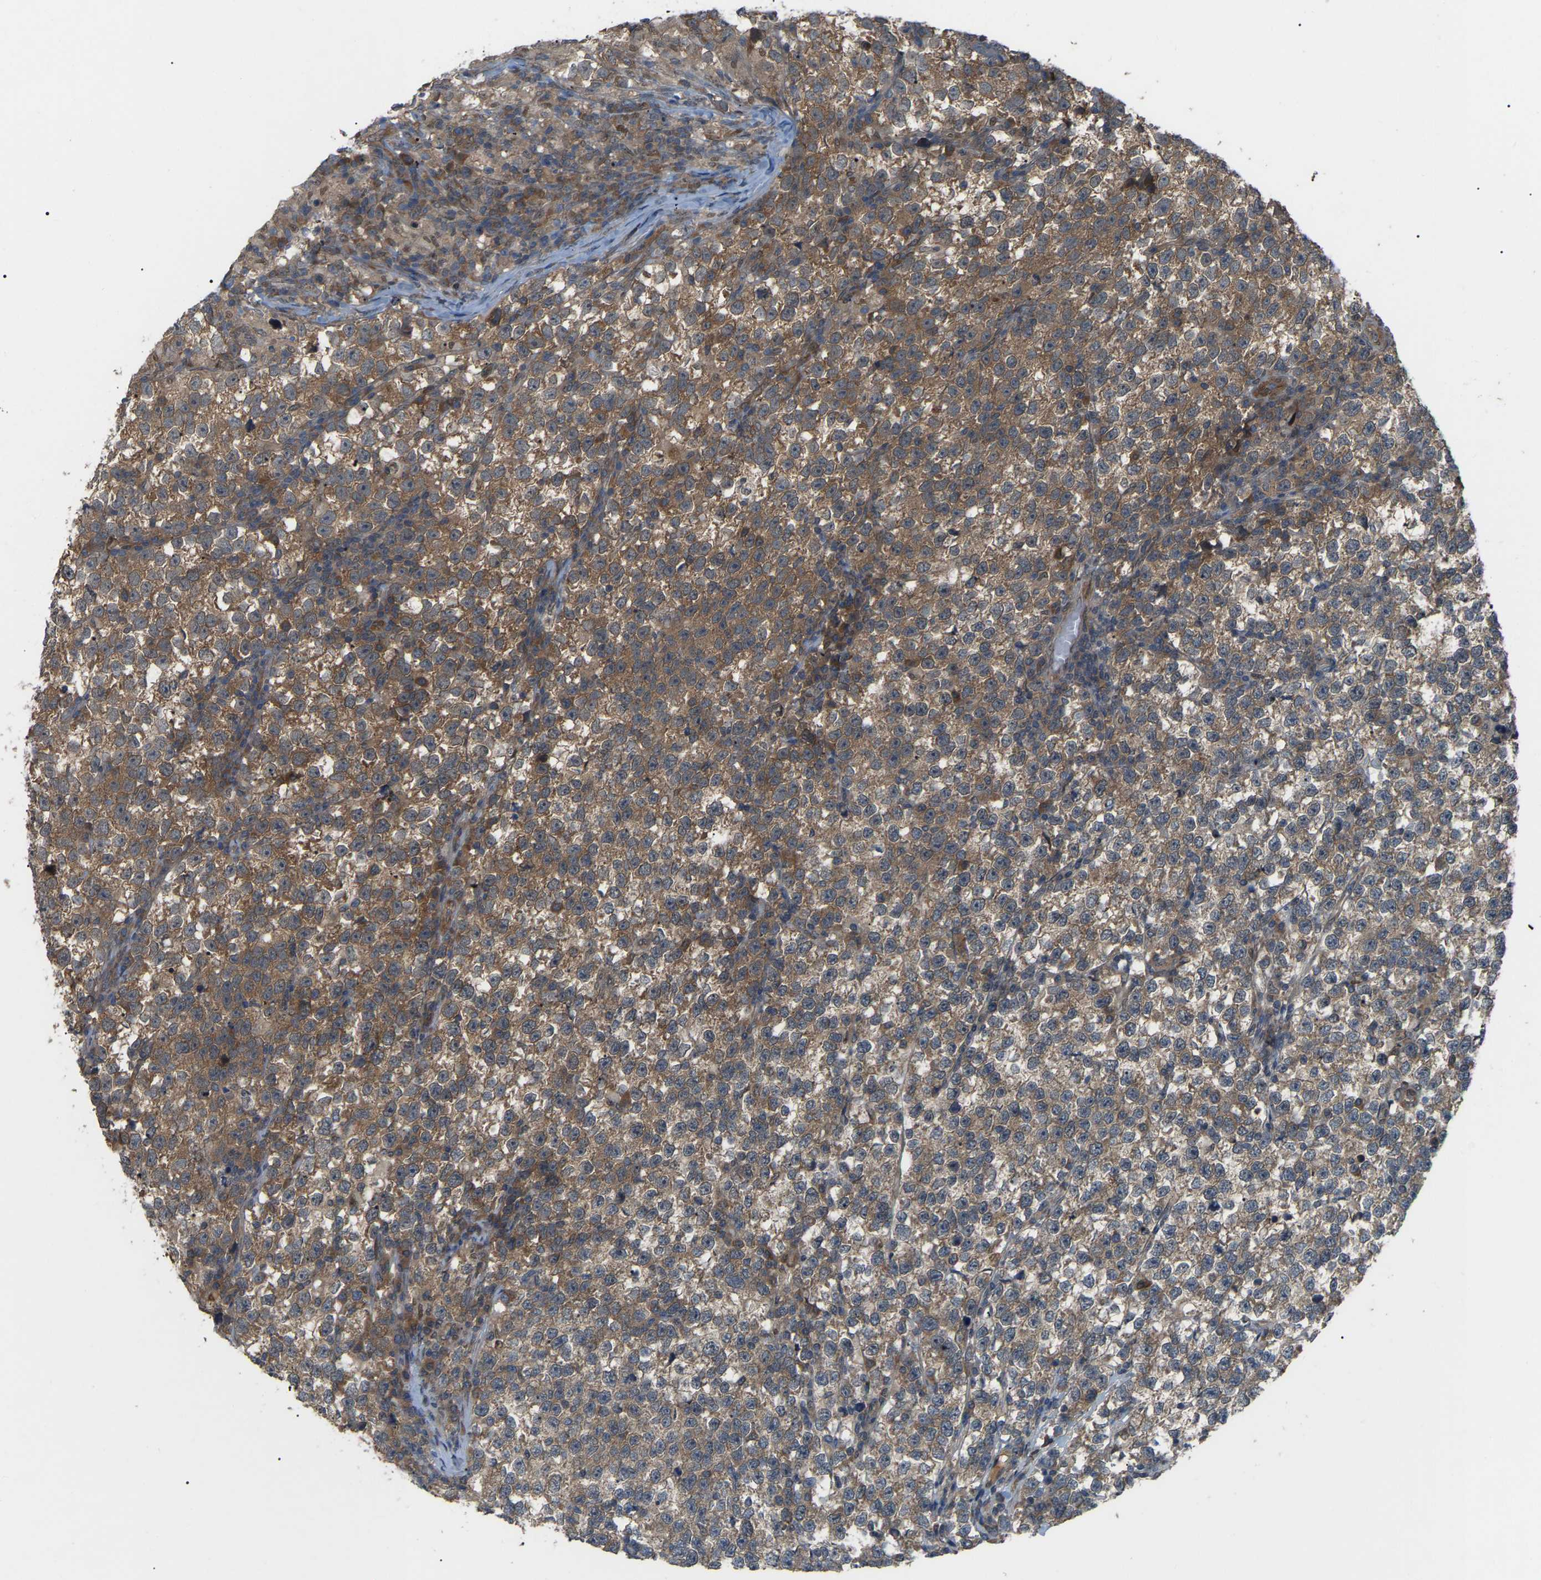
{"staining": {"intensity": "moderate", "quantity": ">75%", "location": "cytoplasmic/membranous"}, "tissue": "testis cancer", "cell_type": "Tumor cells", "image_type": "cancer", "snomed": [{"axis": "morphology", "description": "Normal tissue, NOS"}, {"axis": "morphology", "description": "Seminoma, NOS"}, {"axis": "topography", "description": "Testis"}], "caption": "Immunohistochemical staining of human testis cancer (seminoma) reveals medium levels of moderate cytoplasmic/membranous expression in approximately >75% of tumor cells.", "gene": "CROT", "patient": {"sex": "male", "age": 43}}